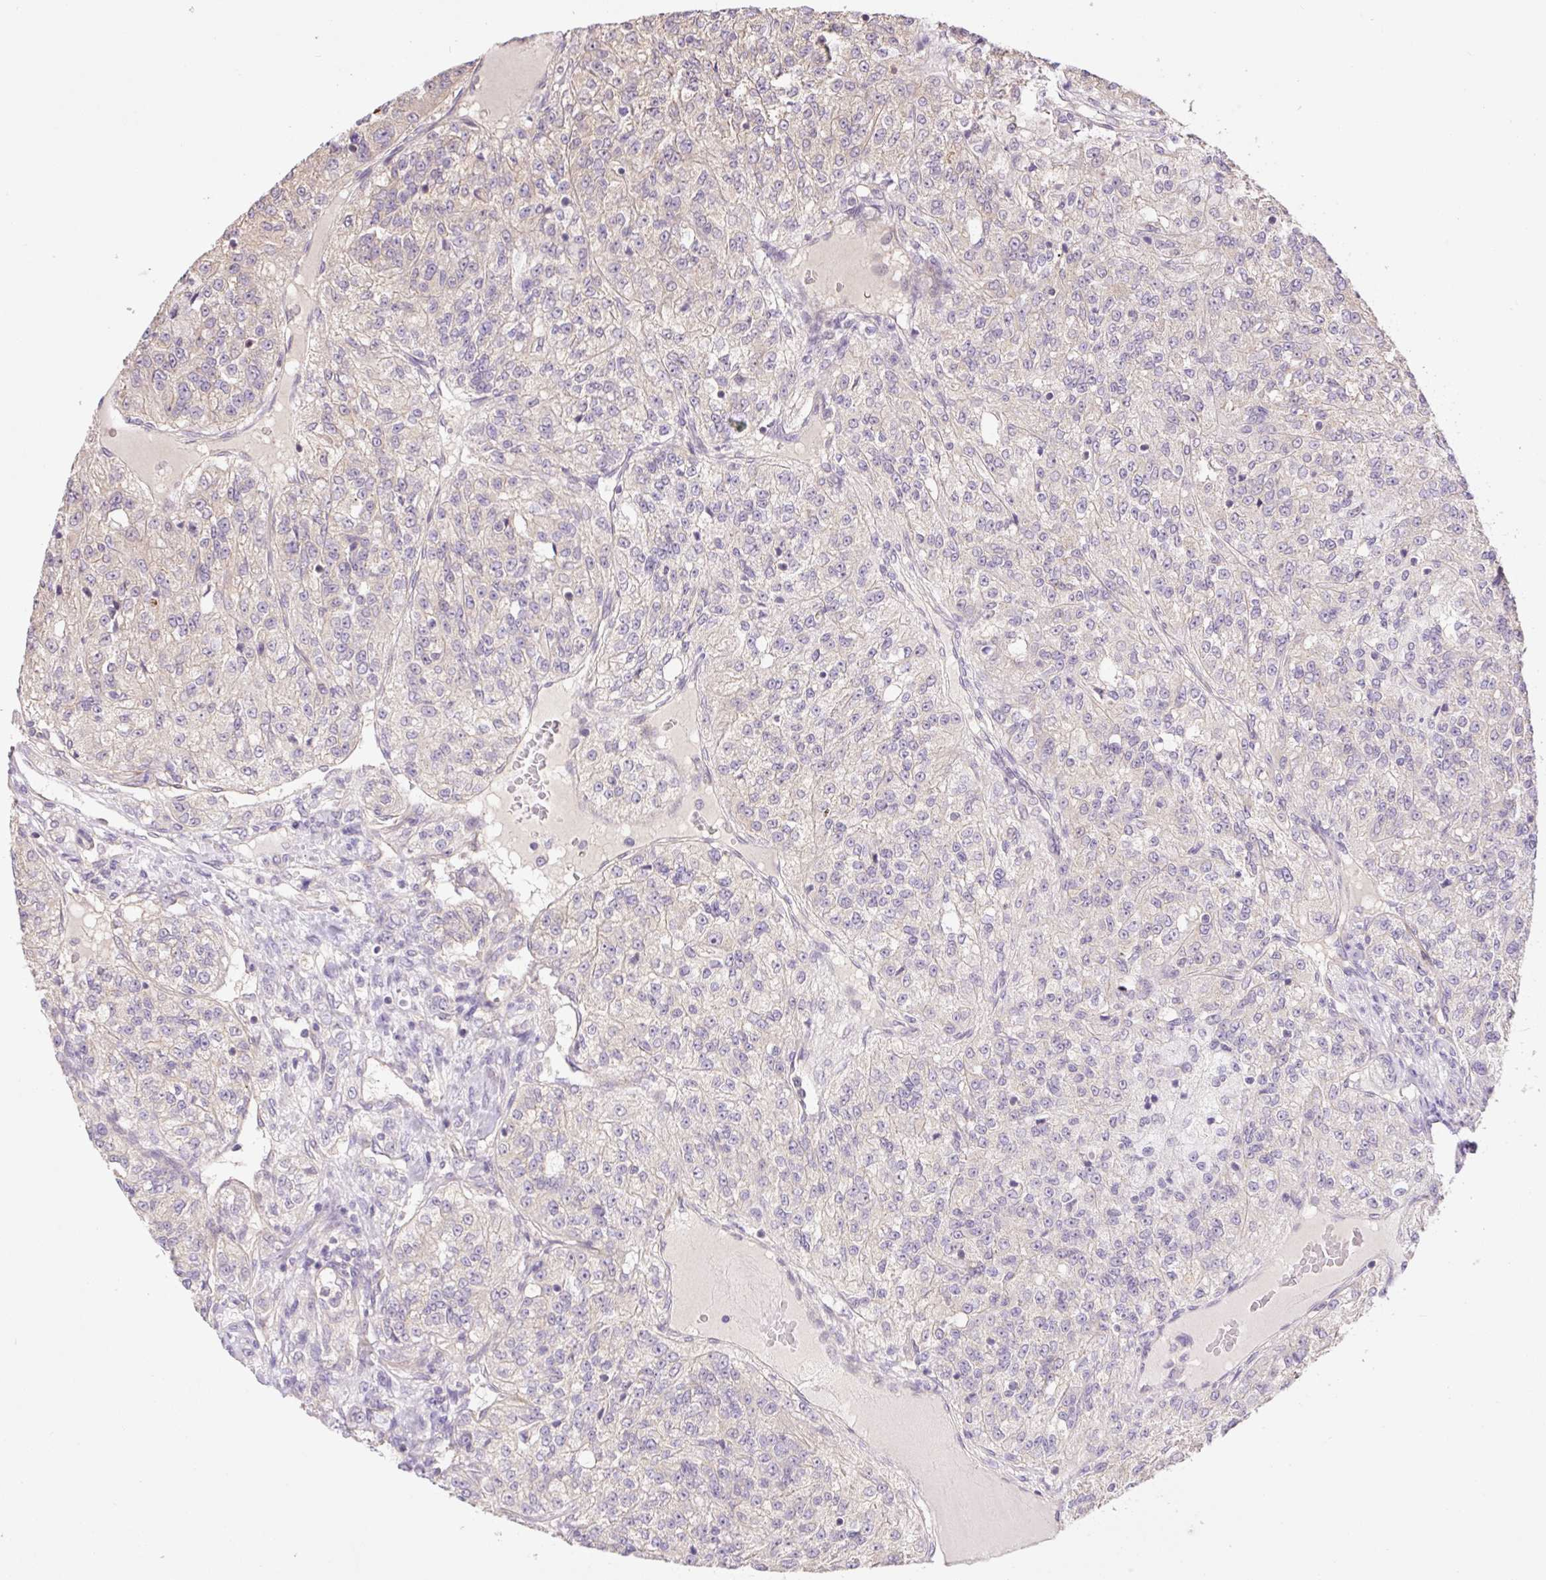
{"staining": {"intensity": "weak", "quantity": "<25%", "location": "cytoplasmic/membranous"}, "tissue": "renal cancer", "cell_type": "Tumor cells", "image_type": "cancer", "snomed": [{"axis": "morphology", "description": "Adenocarcinoma, NOS"}, {"axis": "topography", "description": "Kidney"}], "caption": "Immunohistochemical staining of renal adenocarcinoma displays no significant positivity in tumor cells.", "gene": "COX8A", "patient": {"sex": "female", "age": 63}}